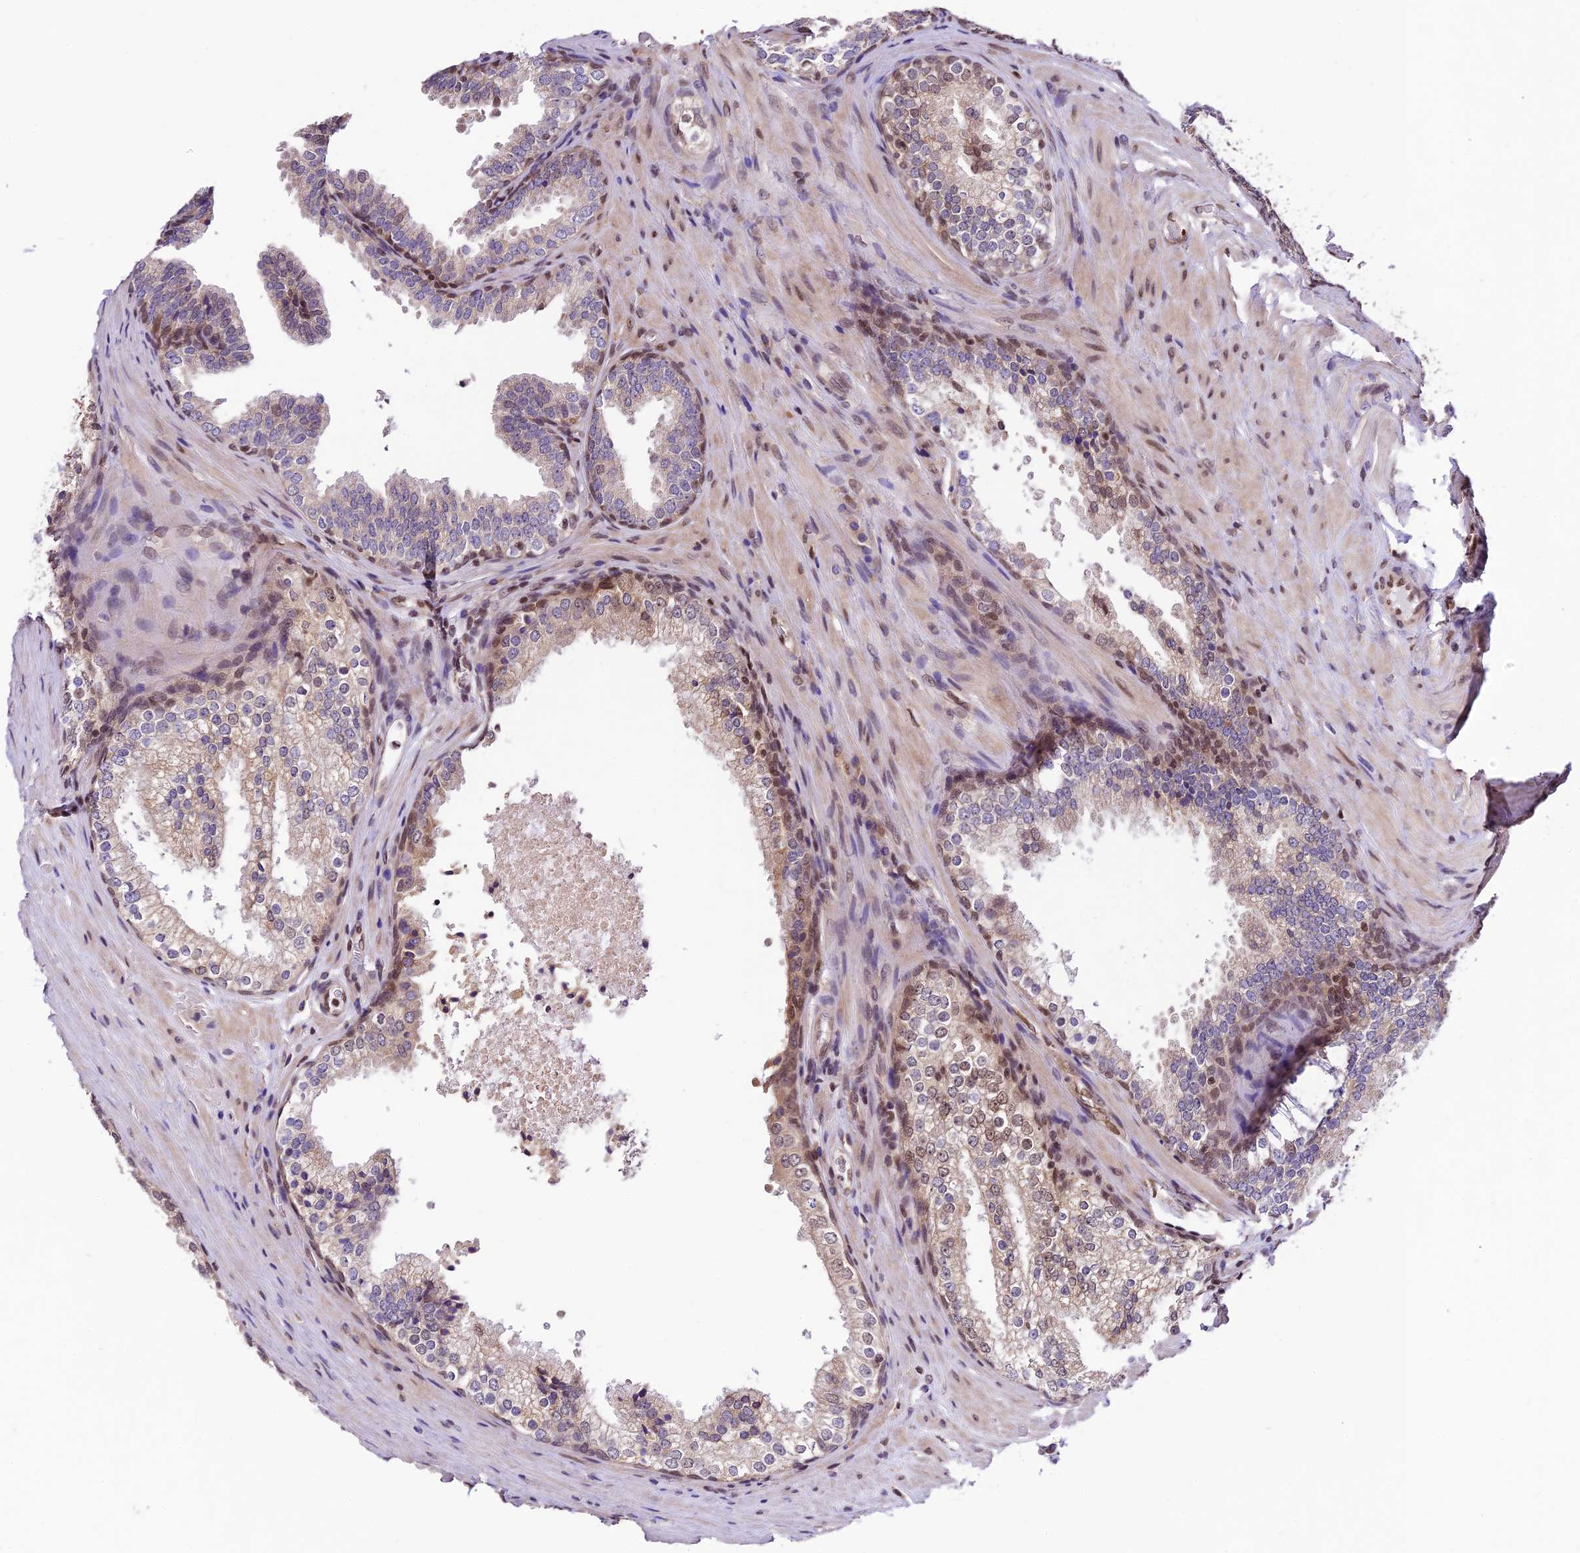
{"staining": {"intensity": "moderate", "quantity": "<25%", "location": "cytoplasmic/membranous,nuclear"}, "tissue": "prostate", "cell_type": "Glandular cells", "image_type": "normal", "snomed": [{"axis": "morphology", "description": "Normal tissue, NOS"}, {"axis": "topography", "description": "Prostate"}], "caption": "Immunohistochemical staining of unremarkable human prostate demonstrates <25% levels of moderate cytoplasmic/membranous,nuclear protein expression in about <25% of glandular cells. Nuclei are stained in blue.", "gene": "TRIM22", "patient": {"sex": "male", "age": 60}}